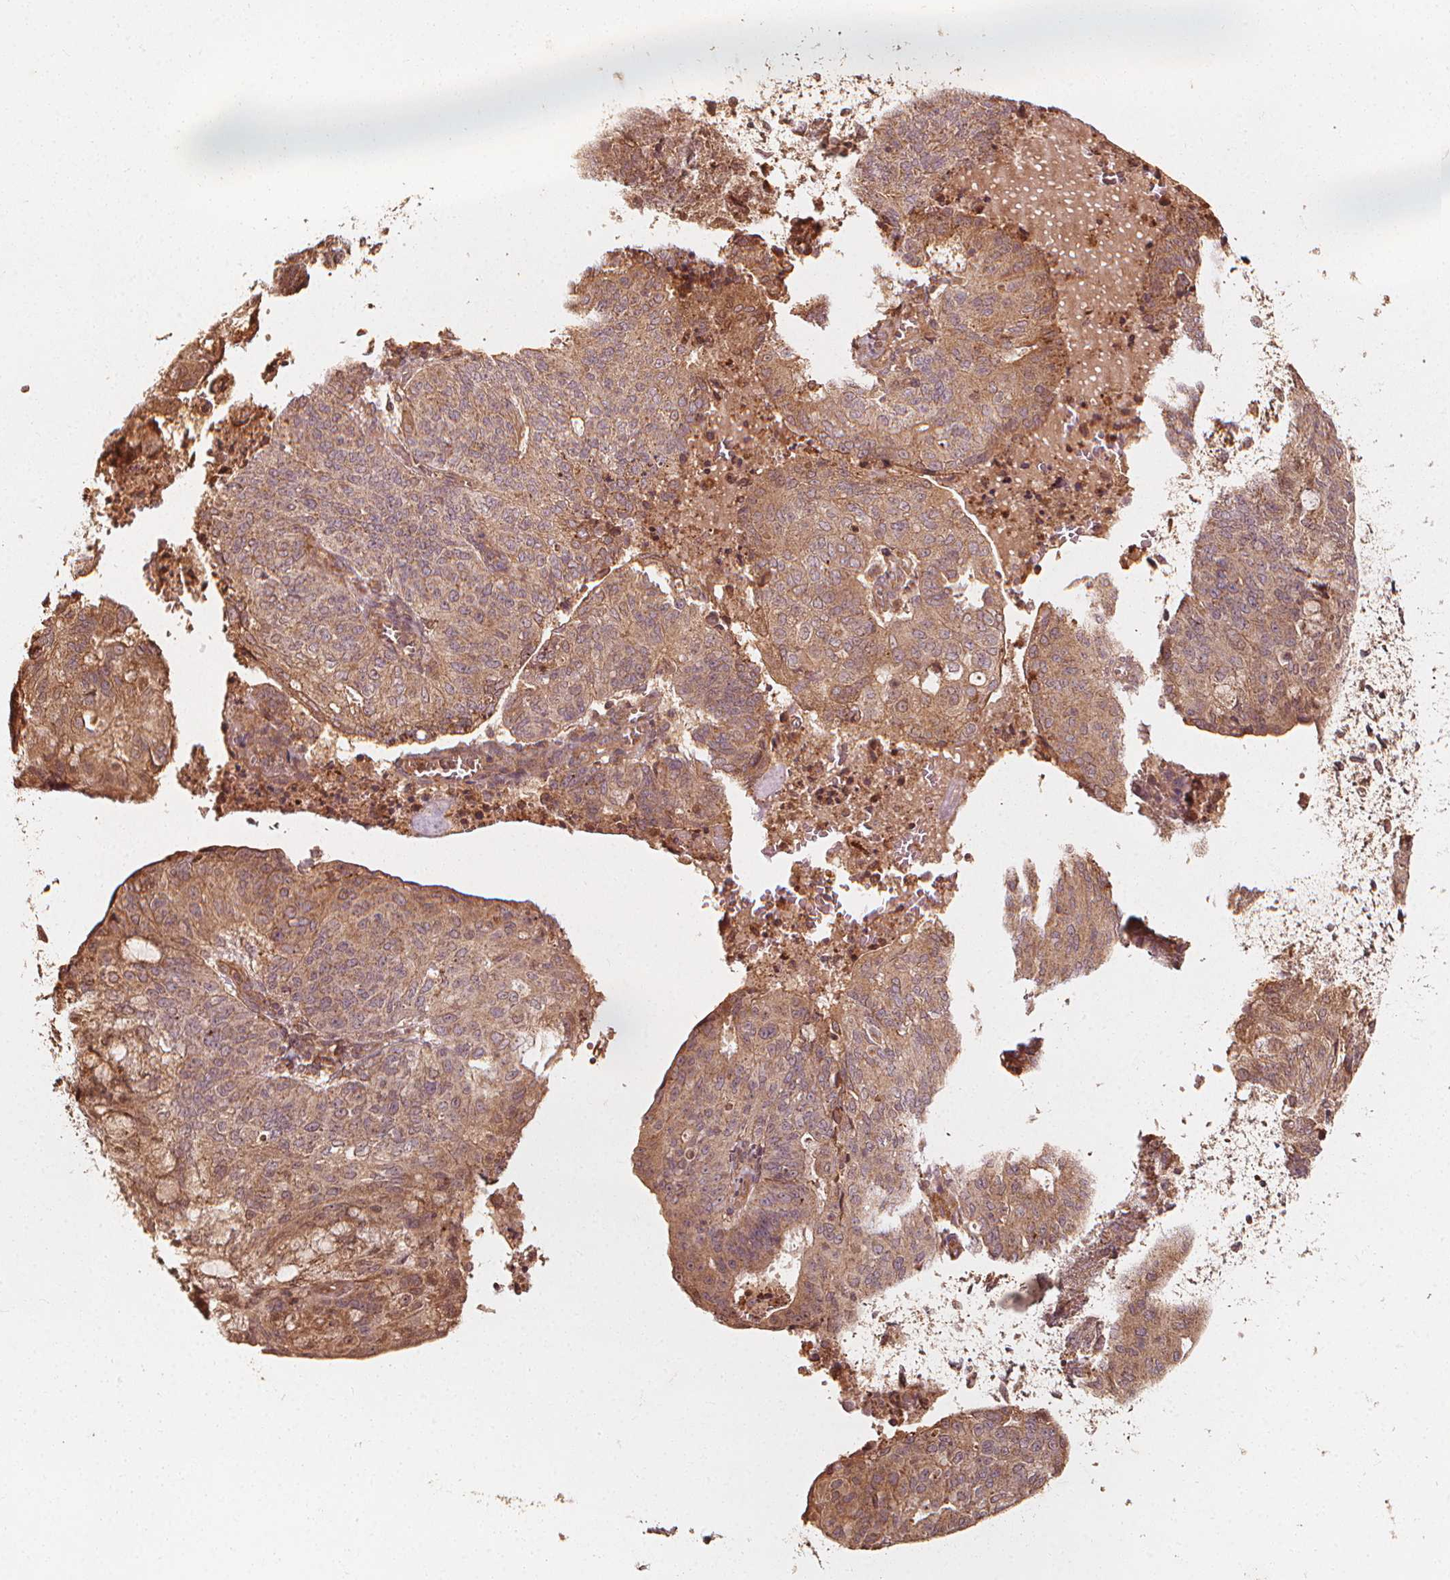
{"staining": {"intensity": "weak", "quantity": ">75%", "location": "cytoplasmic/membranous"}, "tissue": "endometrial cancer", "cell_type": "Tumor cells", "image_type": "cancer", "snomed": [{"axis": "morphology", "description": "Adenocarcinoma, NOS"}, {"axis": "topography", "description": "Endometrium"}], "caption": "This is a histology image of IHC staining of adenocarcinoma (endometrial), which shows weak expression in the cytoplasmic/membranous of tumor cells.", "gene": "NPC1", "patient": {"sex": "female", "age": 82}}